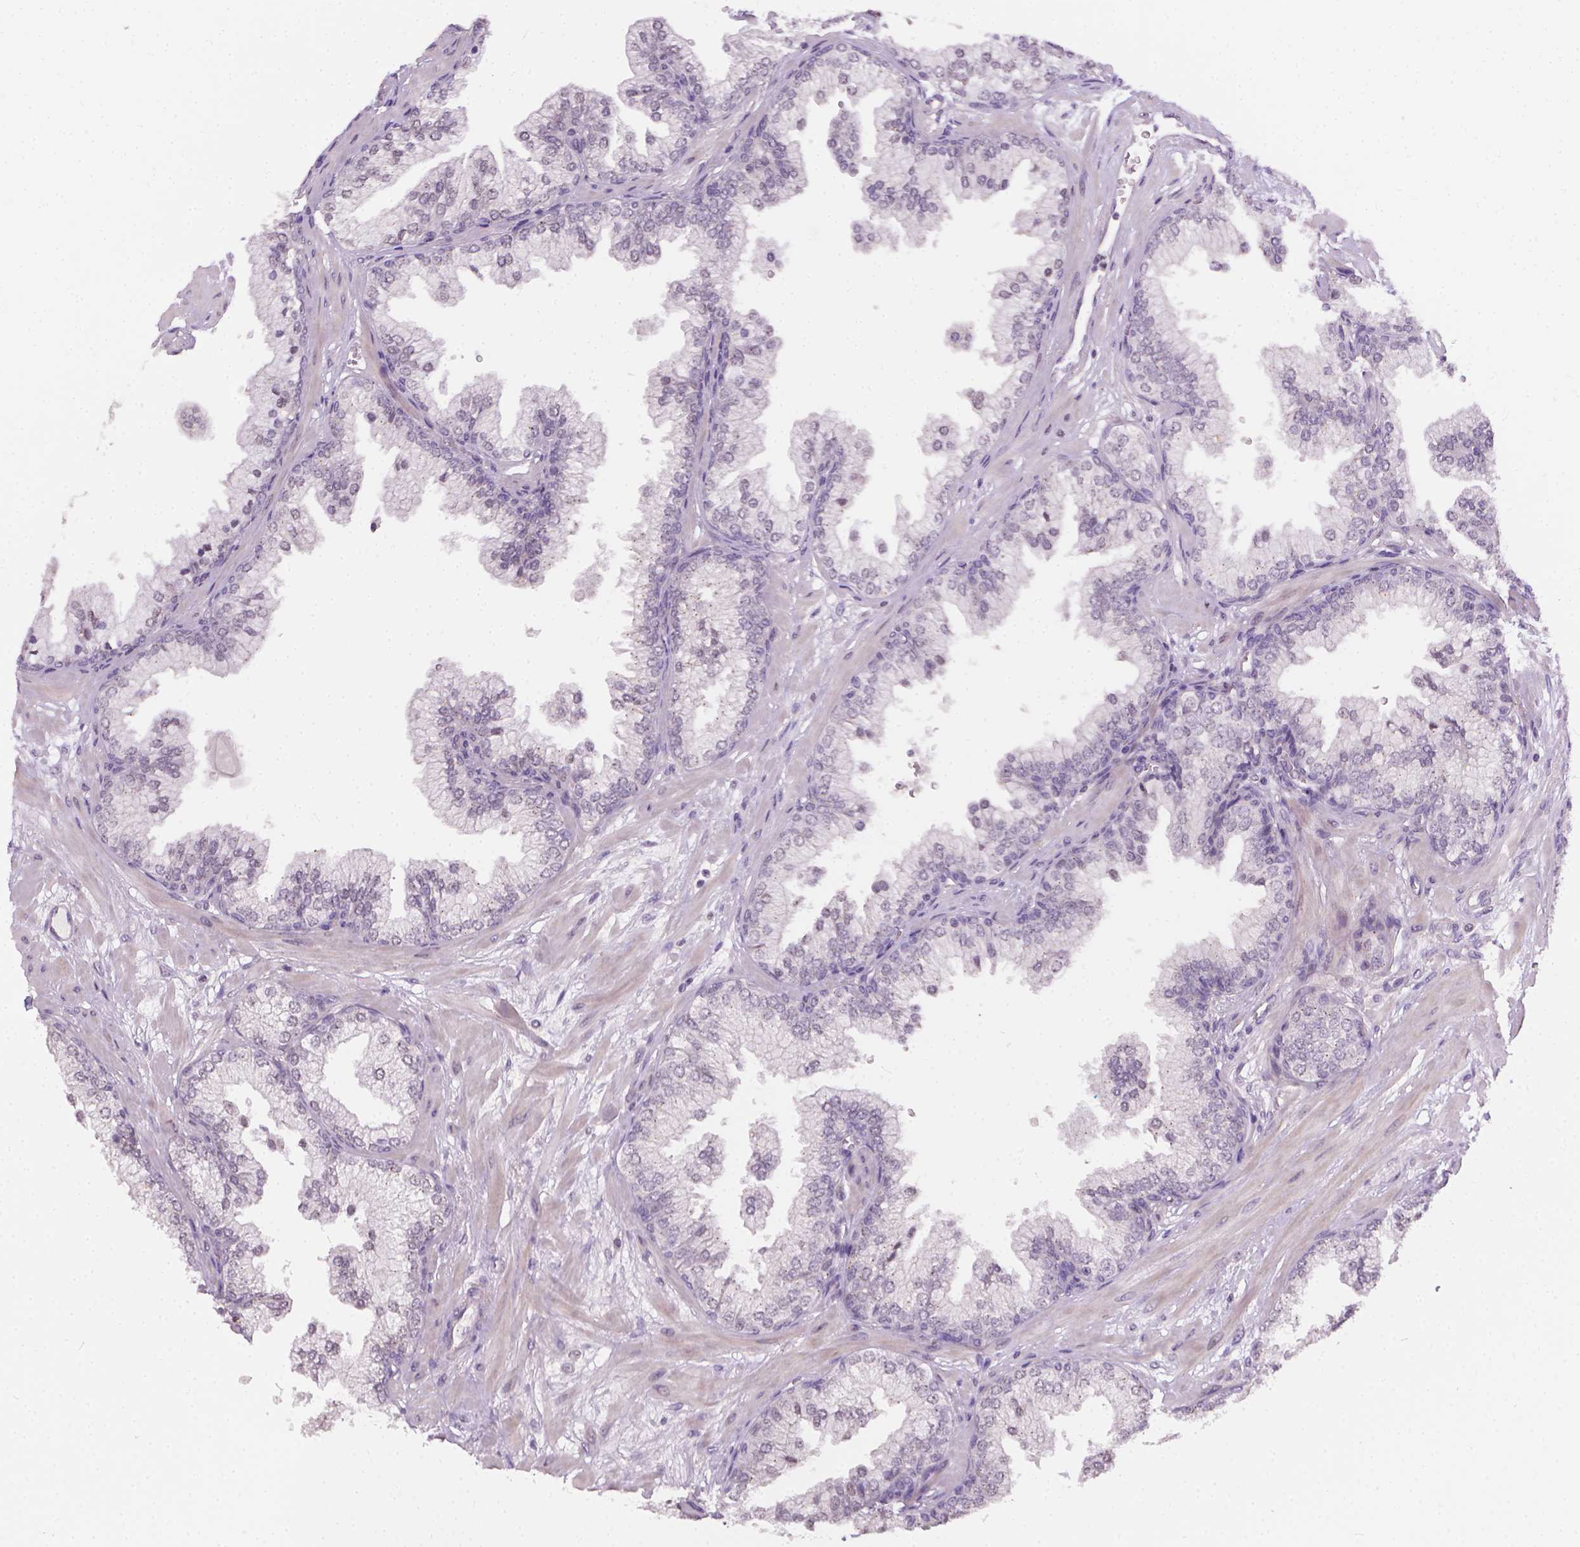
{"staining": {"intensity": "negative", "quantity": "none", "location": "none"}, "tissue": "prostate", "cell_type": "Glandular cells", "image_type": "normal", "snomed": [{"axis": "morphology", "description": "Normal tissue, NOS"}, {"axis": "topography", "description": "Prostate"}, {"axis": "topography", "description": "Peripheral nerve tissue"}], "caption": "An image of prostate stained for a protein demonstrates no brown staining in glandular cells. (DAB immunohistochemistry, high magnification).", "gene": "NCAN", "patient": {"sex": "male", "age": 61}}